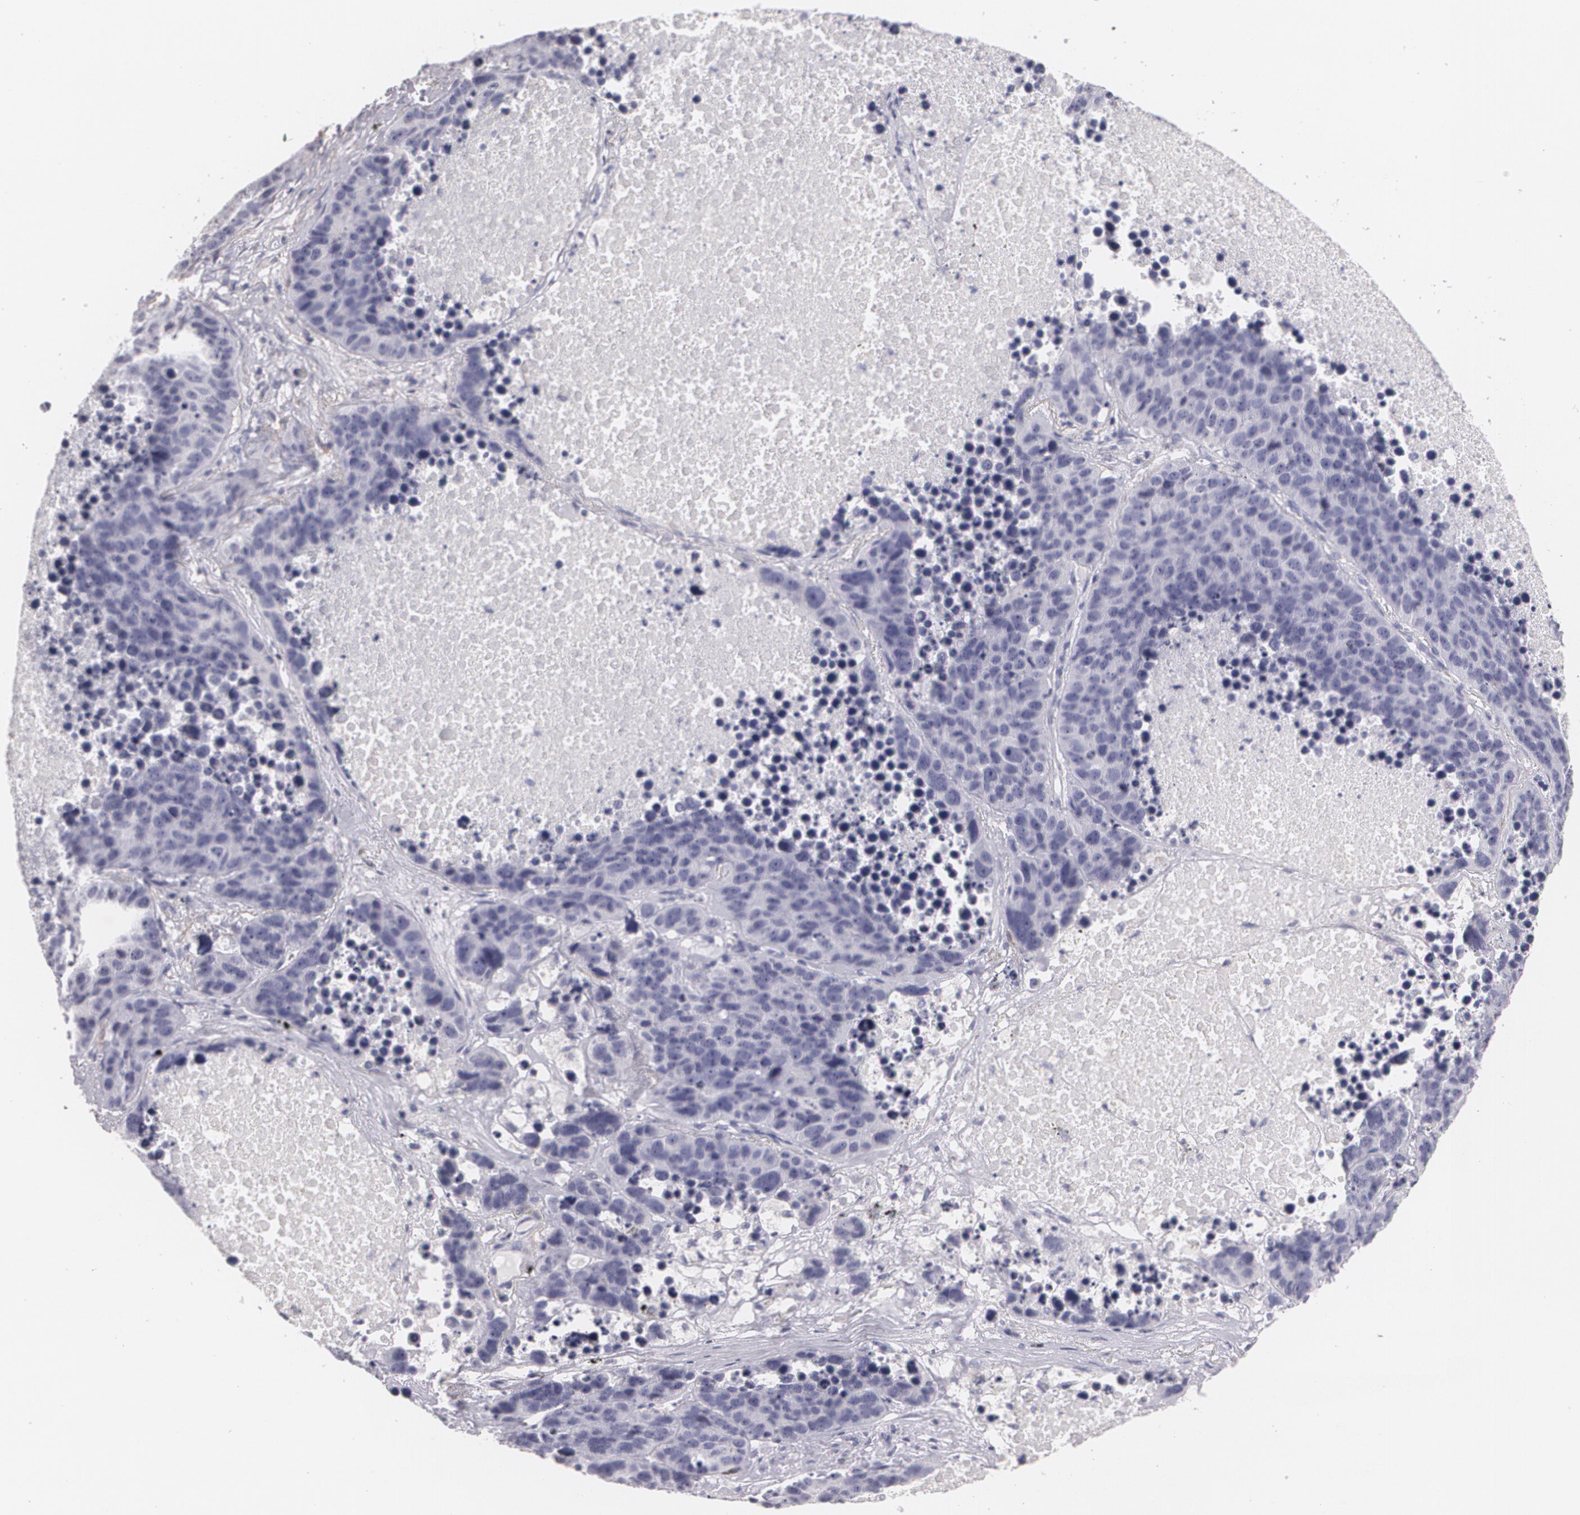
{"staining": {"intensity": "negative", "quantity": "none", "location": "none"}, "tissue": "lung cancer", "cell_type": "Tumor cells", "image_type": "cancer", "snomed": [{"axis": "morphology", "description": "Carcinoid, malignant, NOS"}, {"axis": "topography", "description": "Lung"}], "caption": "Immunohistochemical staining of lung cancer (carcinoid (malignant)) displays no significant expression in tumor cells.", "gene": "NGFR", "patient": {"sex": "male", "age": 60}}